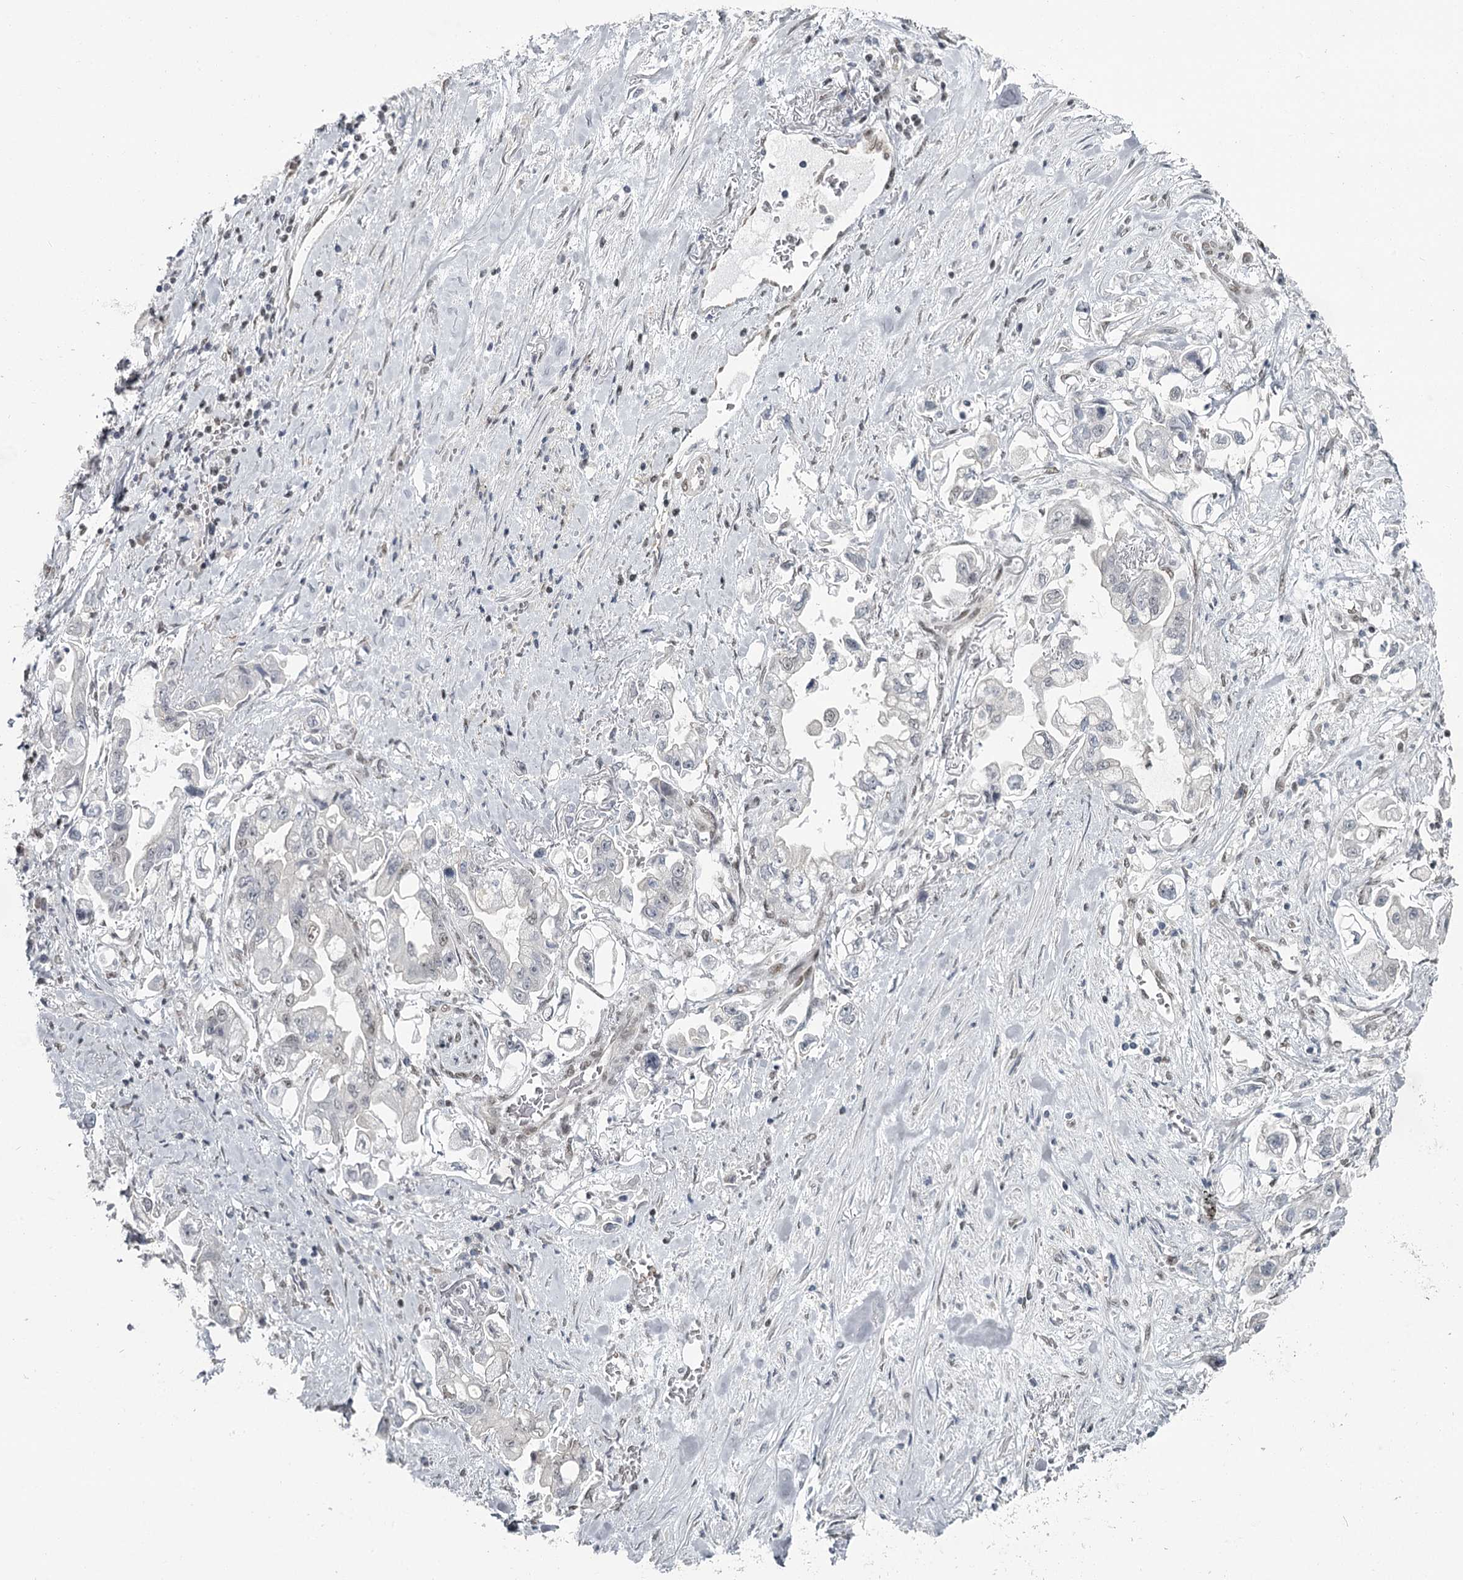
{"staining": {"intensity": "negative", "quantity": "none", "location": "none"}, "tissue": "stomach cancer", "cell_type": "Tumor cells", "image_type": "cancer", "snomed": [{"axis": "morphology", "description": "Adenocarcinoma, NOS"}, {"axis": "topography", "description": "Stomach"}], "caption": "Adenocarcinoma (stomach) was stained to show a protein in brown. There is no significant expression in tumor cells.", "gene": "FAM13C", "patient": {"sex": "male", "age": 62}}